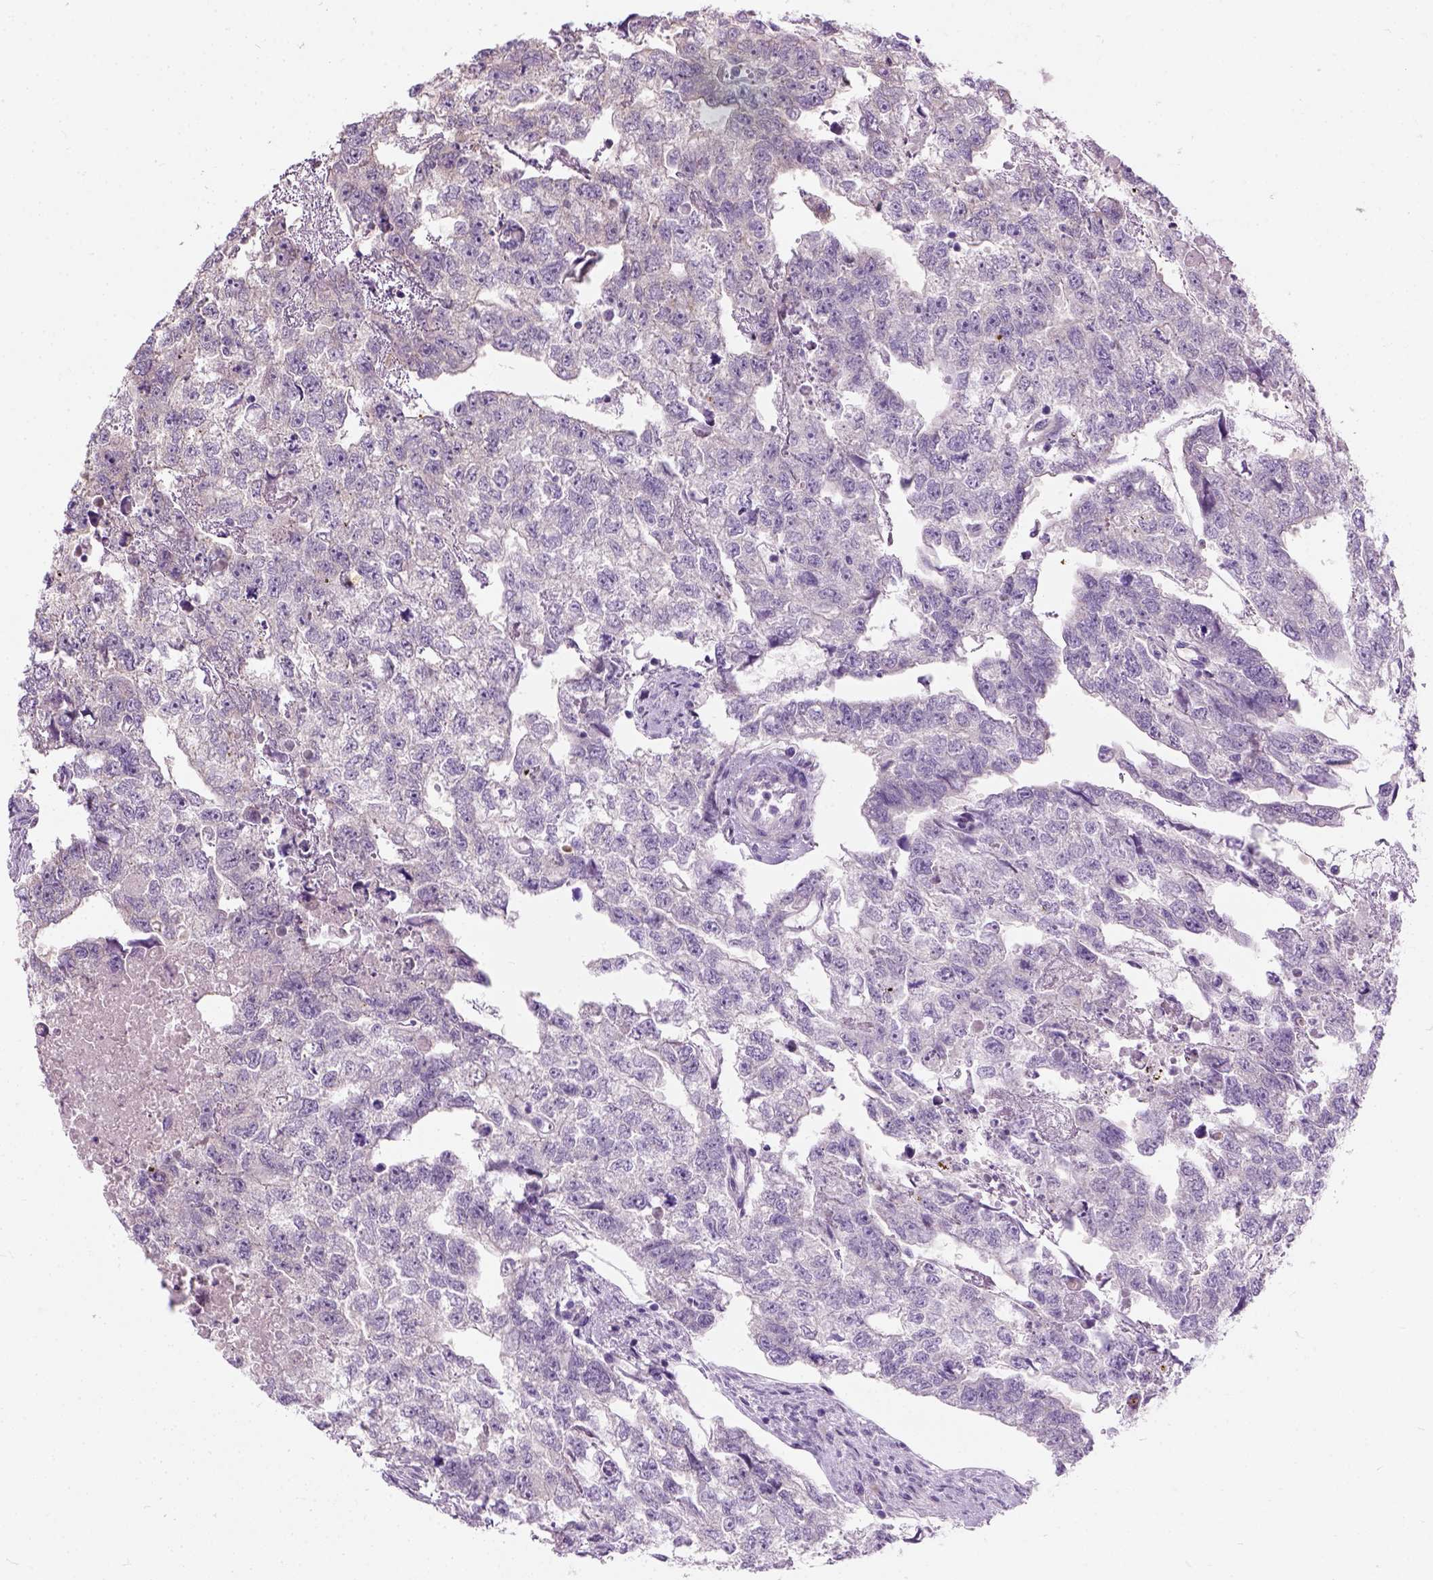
{"staining": {"intensity": "negative", "quantity": "none", "location": "none"}, "tissue": "testis cancer", "cell_type": "Tumor cells", "image_type": "cancer", "snomed": [{"axis": "morphology", "description": "Carcinoma, Embryonal, NOS"}, {"axis": "morphology", "description": "Teratoma, malignant, NOS"}, {"axis": "topography", "description": "Testis"}], "caption": "There is no significant positivity in tumor cells of testis embryonal carcinoma.", "gene": "TRIM72", "patient": {"sex": "male", "age": 44}}